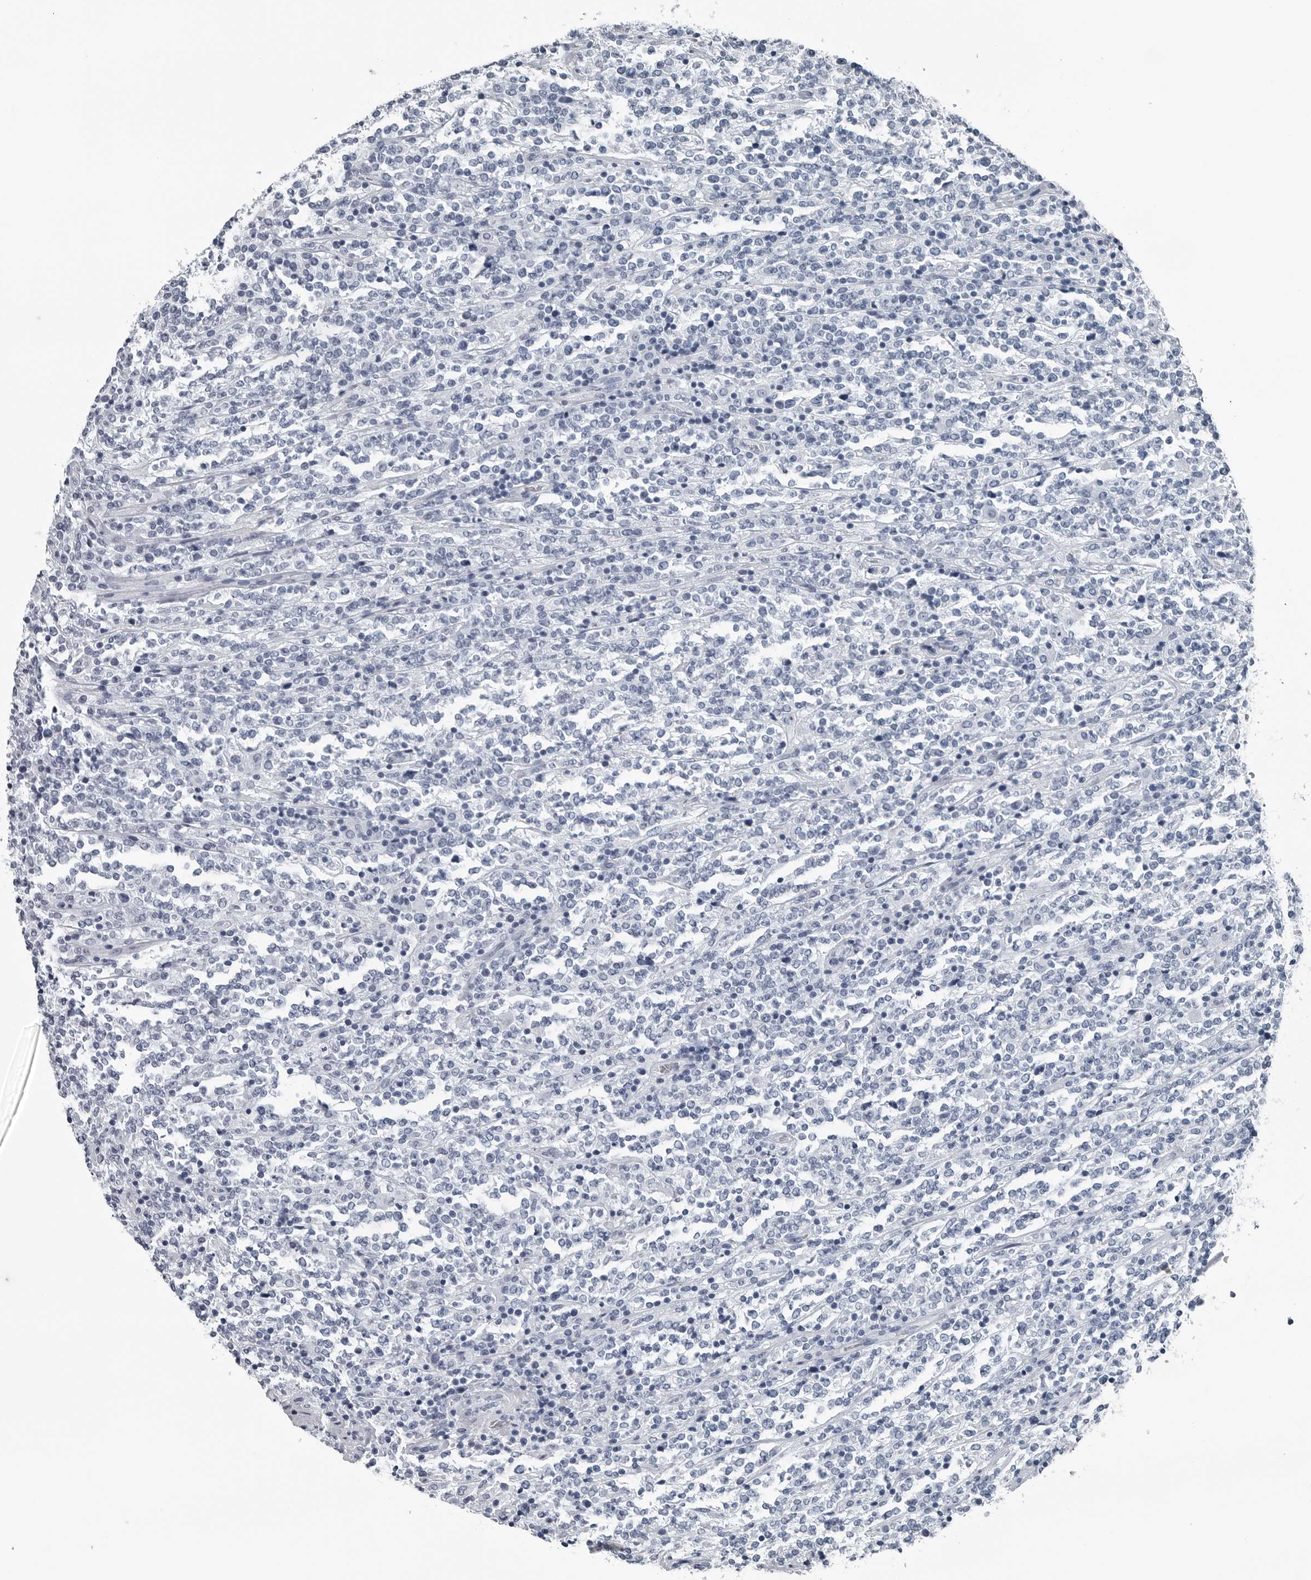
{"staining": {"intensity": "negative", "quantity": "none", "location": "none"}, "tissue": "lymphoma", "cell_type": "Tumor cells", "image_type": "cancer", "snomed": [{"axis": "morphology", "description": "Malignant lymphoma, non-Hodgkin's type, High grade"}, {"axis": "topography", "description": "Soft tissue"}], "caption": "The image demonstrates no staining of tumor cells in high-grade malignant lymphoma, non-Hodgkin's type.", "gene": "SPINK1", "patient": {"sex": "male", "age": 18}}